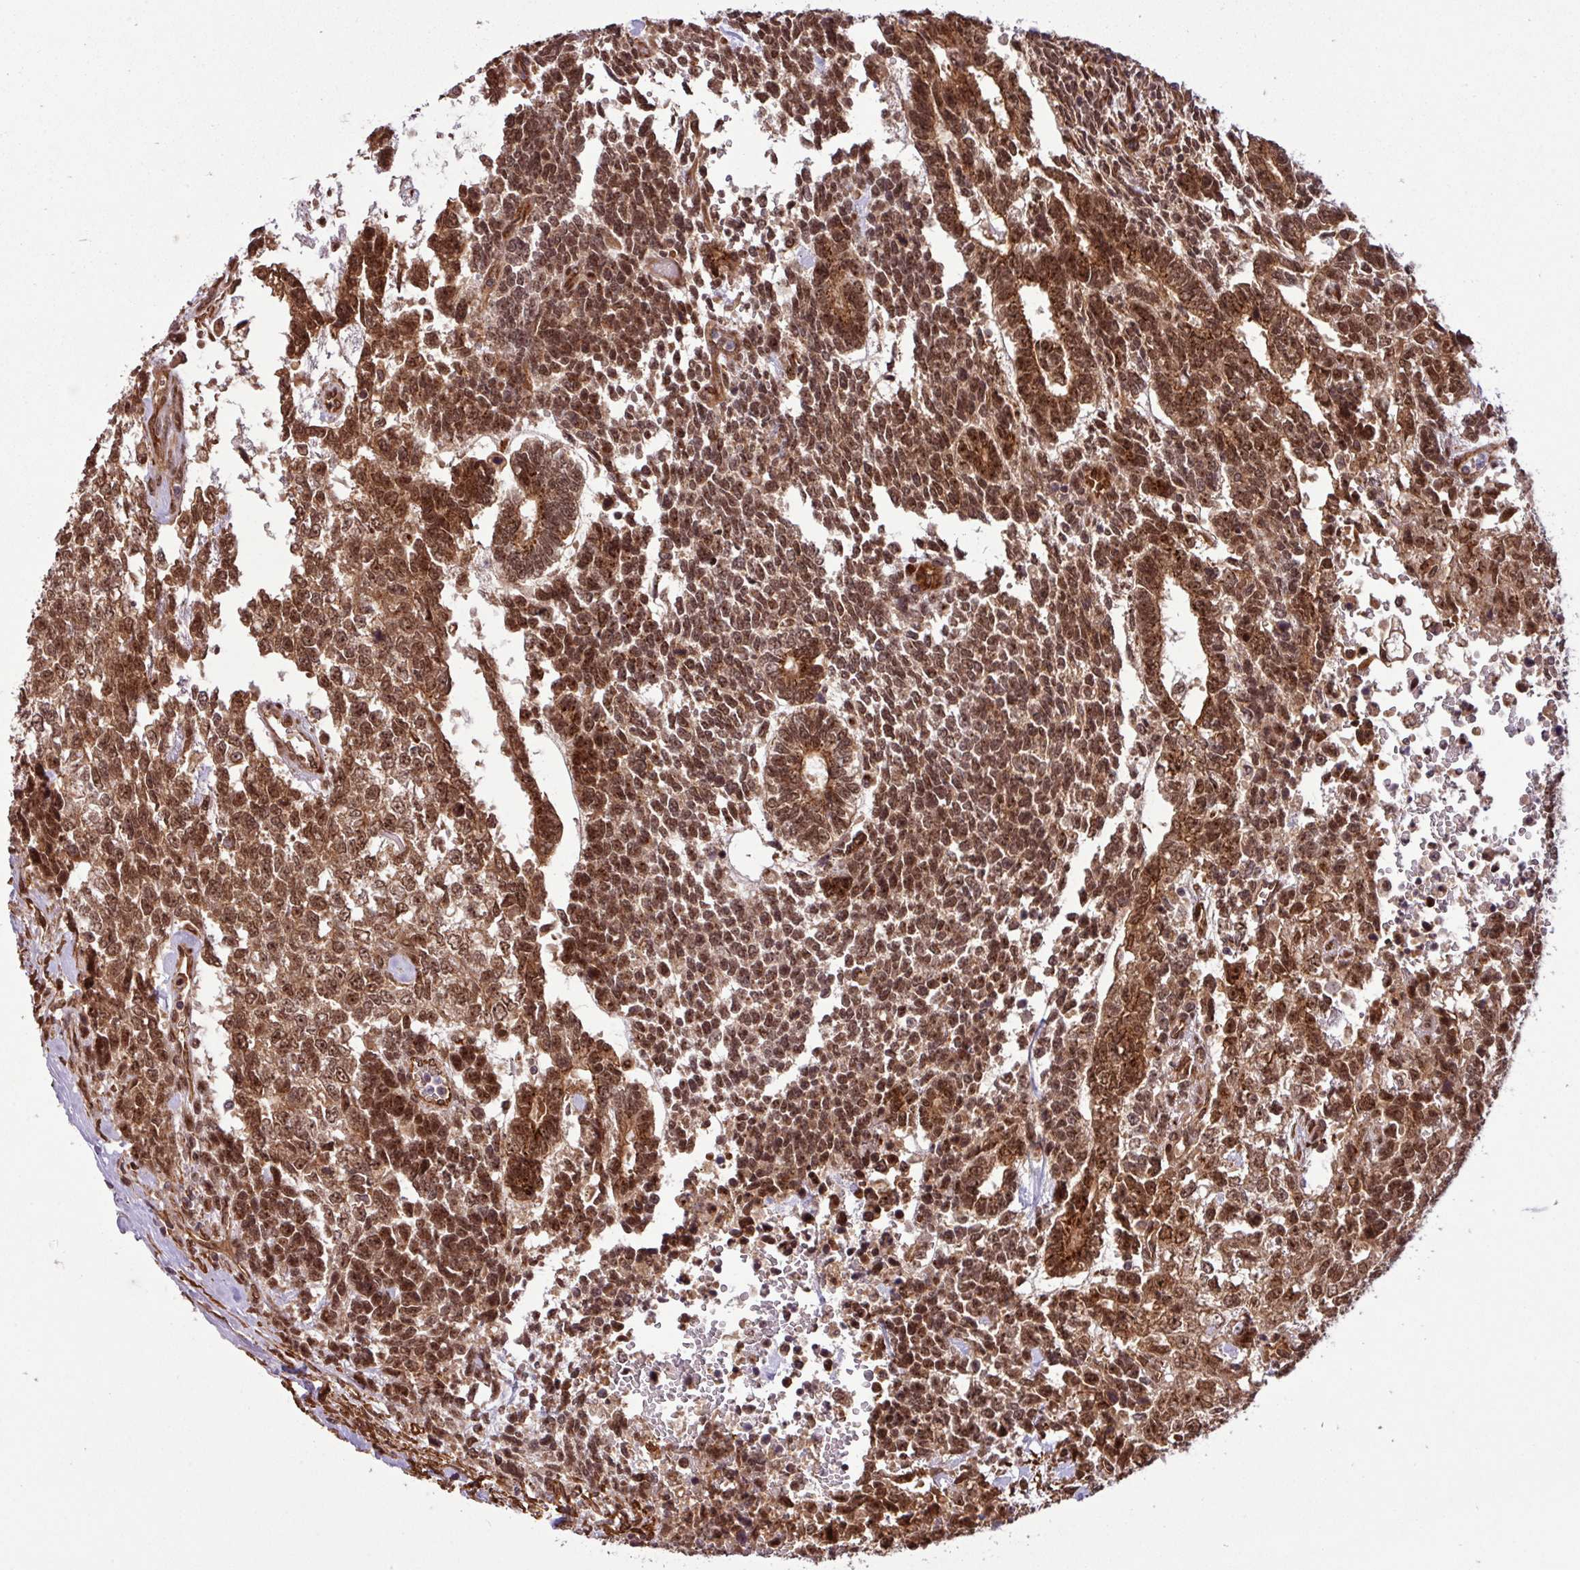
{"staining": {"intensity": "strong", "quantity": ">75%", "location": "cytoplasmic/membranous,nuclear"}, "tissue": "testis cancer", "cell_type": "Tumor cells", "image_type": "cancer", "snomed": [{"axis": "morphology", "description": "Carcinoma, Embryonal, NOS"}, {"axis": "topography", "description": "Testis"}], "caption": "Protein staining of testis embryonal carcinoma tissue demonstrates strong cytoplasmic/membranous and nuclear staining in approximately >75% of tumor cells.", "gene": "C7orf50", "patient": {"sex": "male", "age": 23}}